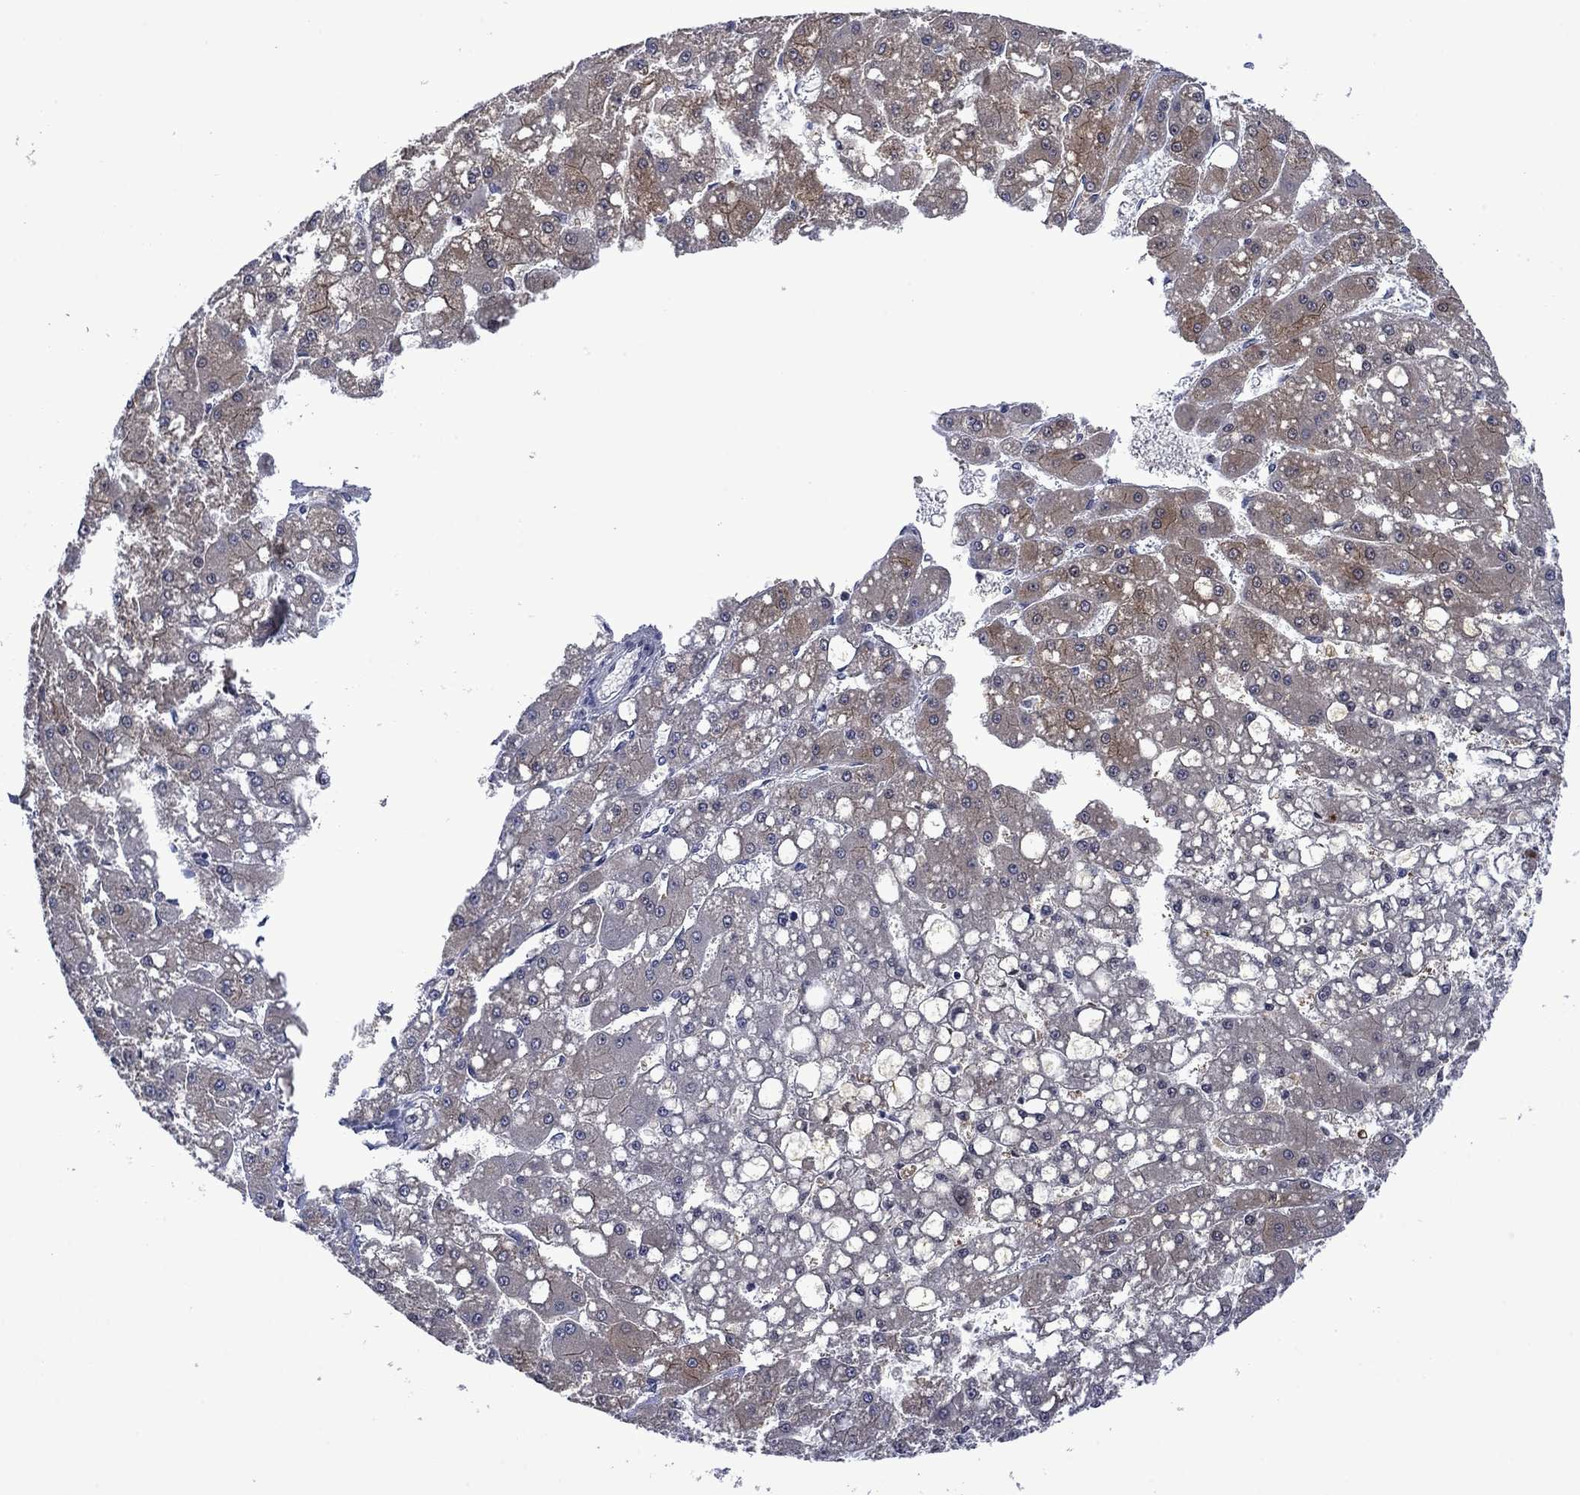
{"staining": {"intensity": "moderate", "quantity": "<25%", "location": "cytoplasmic/membranous"}, "tissue": "liver cancer", "cell_type": "Tumor cells", "image_type": "cancer", "snomed": [{"axis": "morphology", "description": "Carcinoma, Hepatocellular, NOS"}, {"axis": "topography", "description": "Liver"}], "caption": "Liver cancer (hepatocellular carcinoma) was stained to show a protein in brown. There is low levels of moderate cytoplasmic/membranous positivity in about <25% of tumor cells. (Stains: DAB in brown, nuclei in blue, Microscopy: brightfield microscopy at high magnification).", "gene": "AGL", "patient": {"sex": "male", "age": 67}}